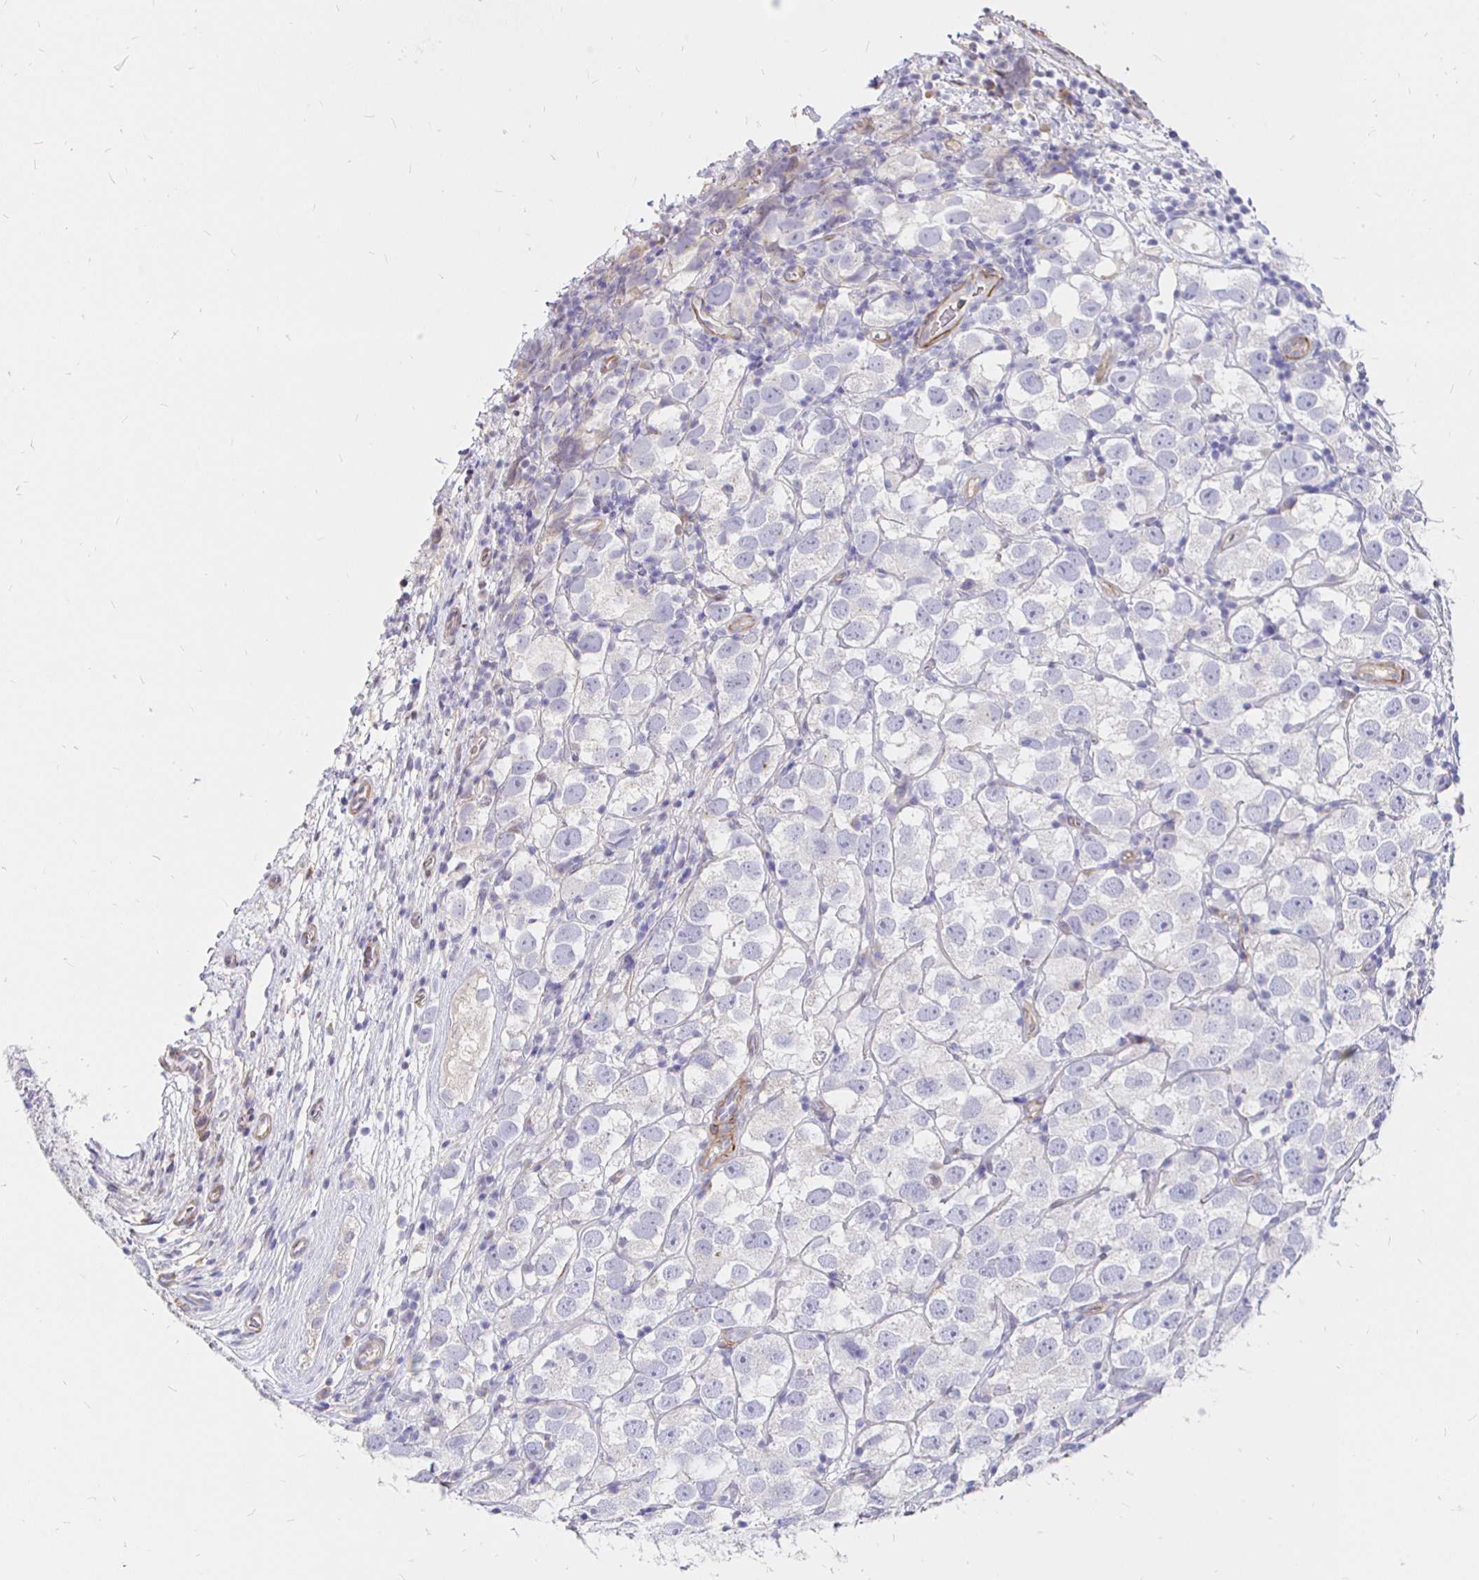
{"staining": {"intensity": "negative", "quantity": "none", "location": "none"}, "tissue": "testis cancer", "cell_type": "Tumor cells", "image_type": "cancer", "snomed": [{"axis": "morphology", "description": "Seminoma, NOS"}, {"axis": "topography", "description": "Testis"}], "caption": "A photomicrograph of testis cancer stained for a protein exhibits no brown staining in tumor cells.", "gene": "PALM2AKAP2", "patient": {"sex": "male", "age": 26}}